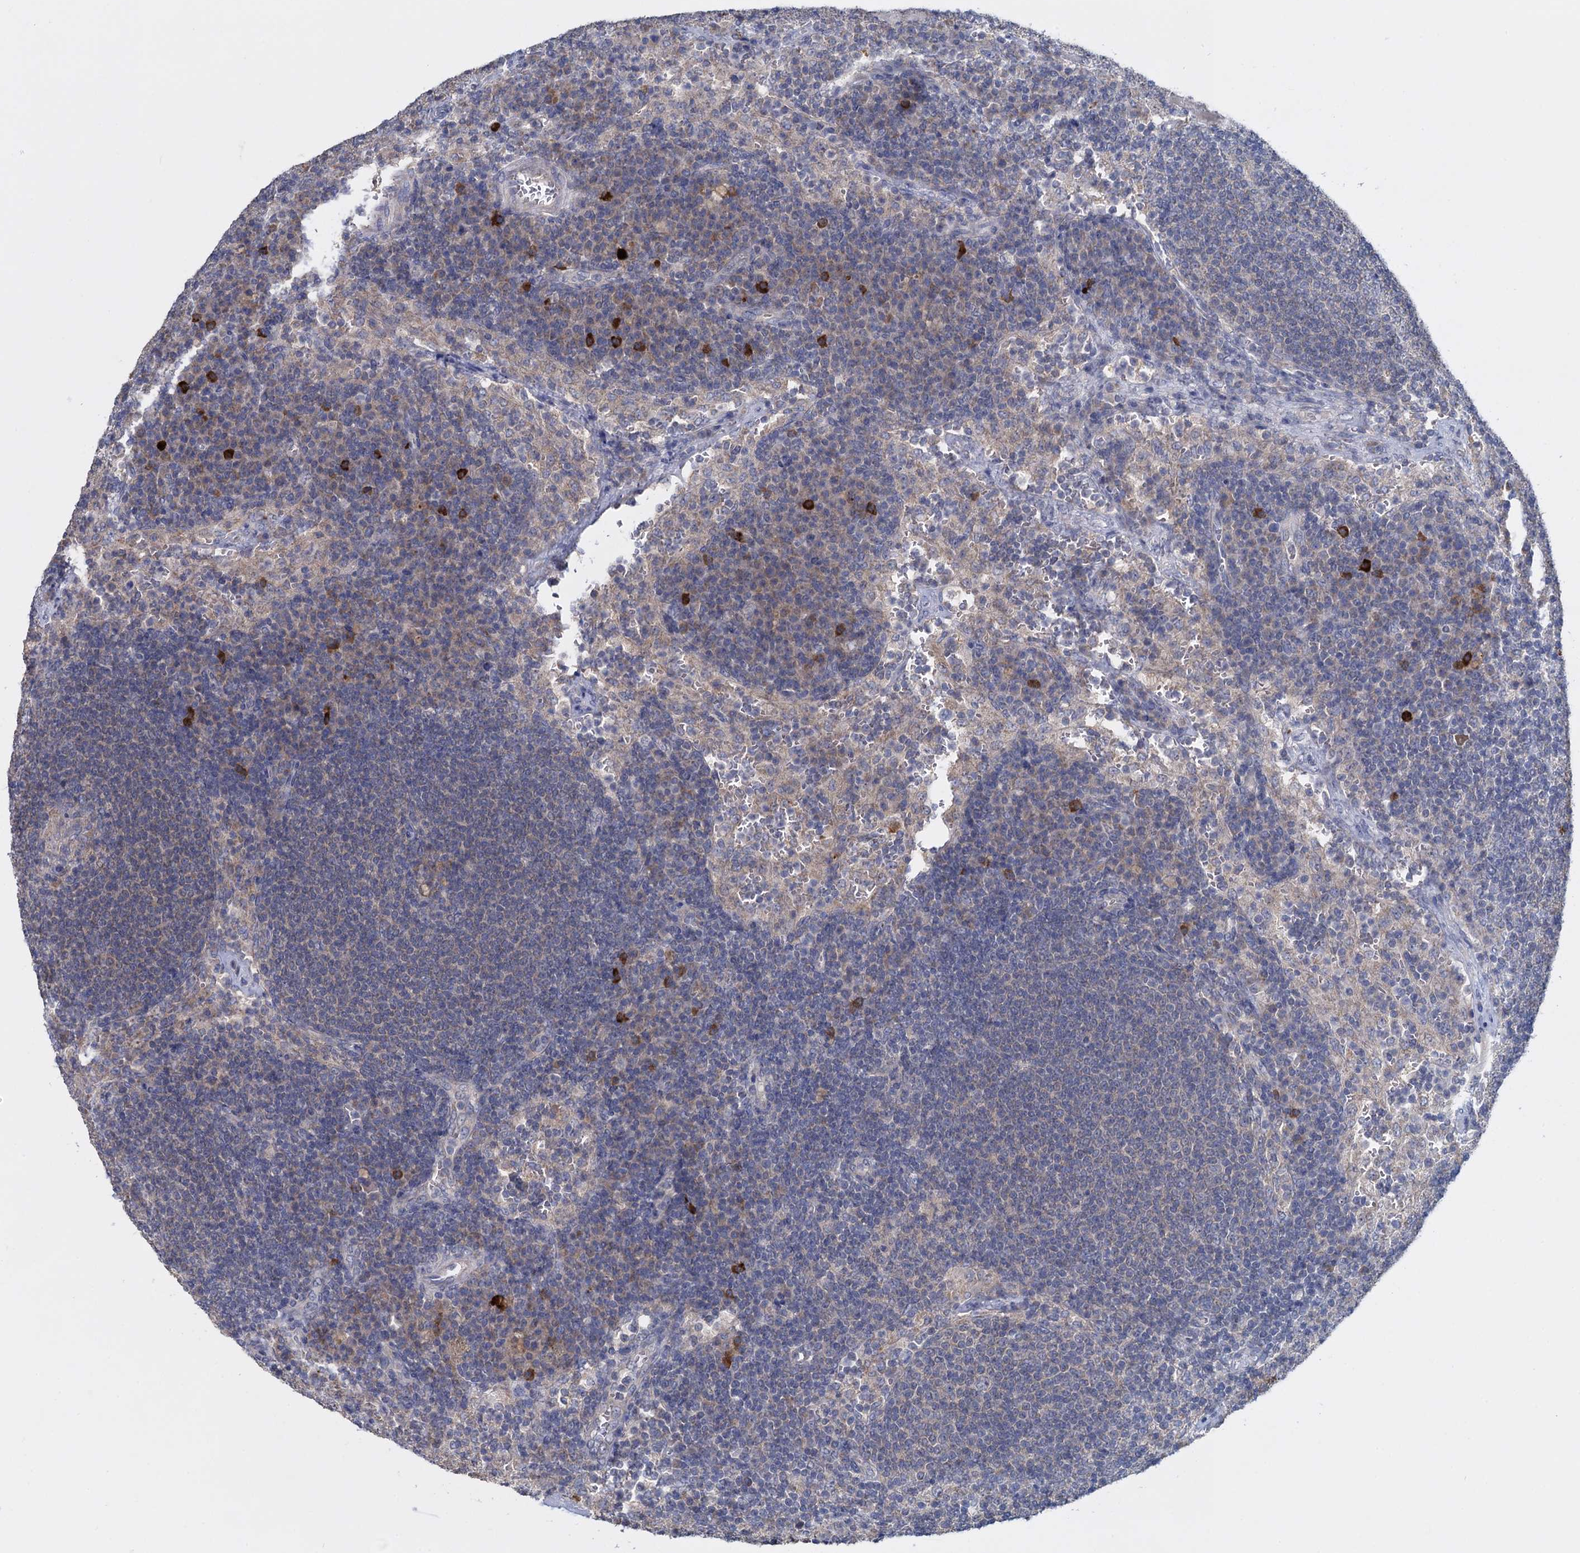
{"staining": {"intensity": "negative", "quantity": "none", "location": "none"}, "tissue": "lymph node", "cell_type": "Germinal center cells", "image_type": "normal", "snomed": [{"axis": "morphology", "description": "Normal tissue, NOS"}, {"axis": "topography", "description": "Lymph node"}], "caption": "Germinal center cells show no significant staining in unremarkable lymph node.", "gene": "GSTM2", "patient": {"sex": "female", "age": 70}}